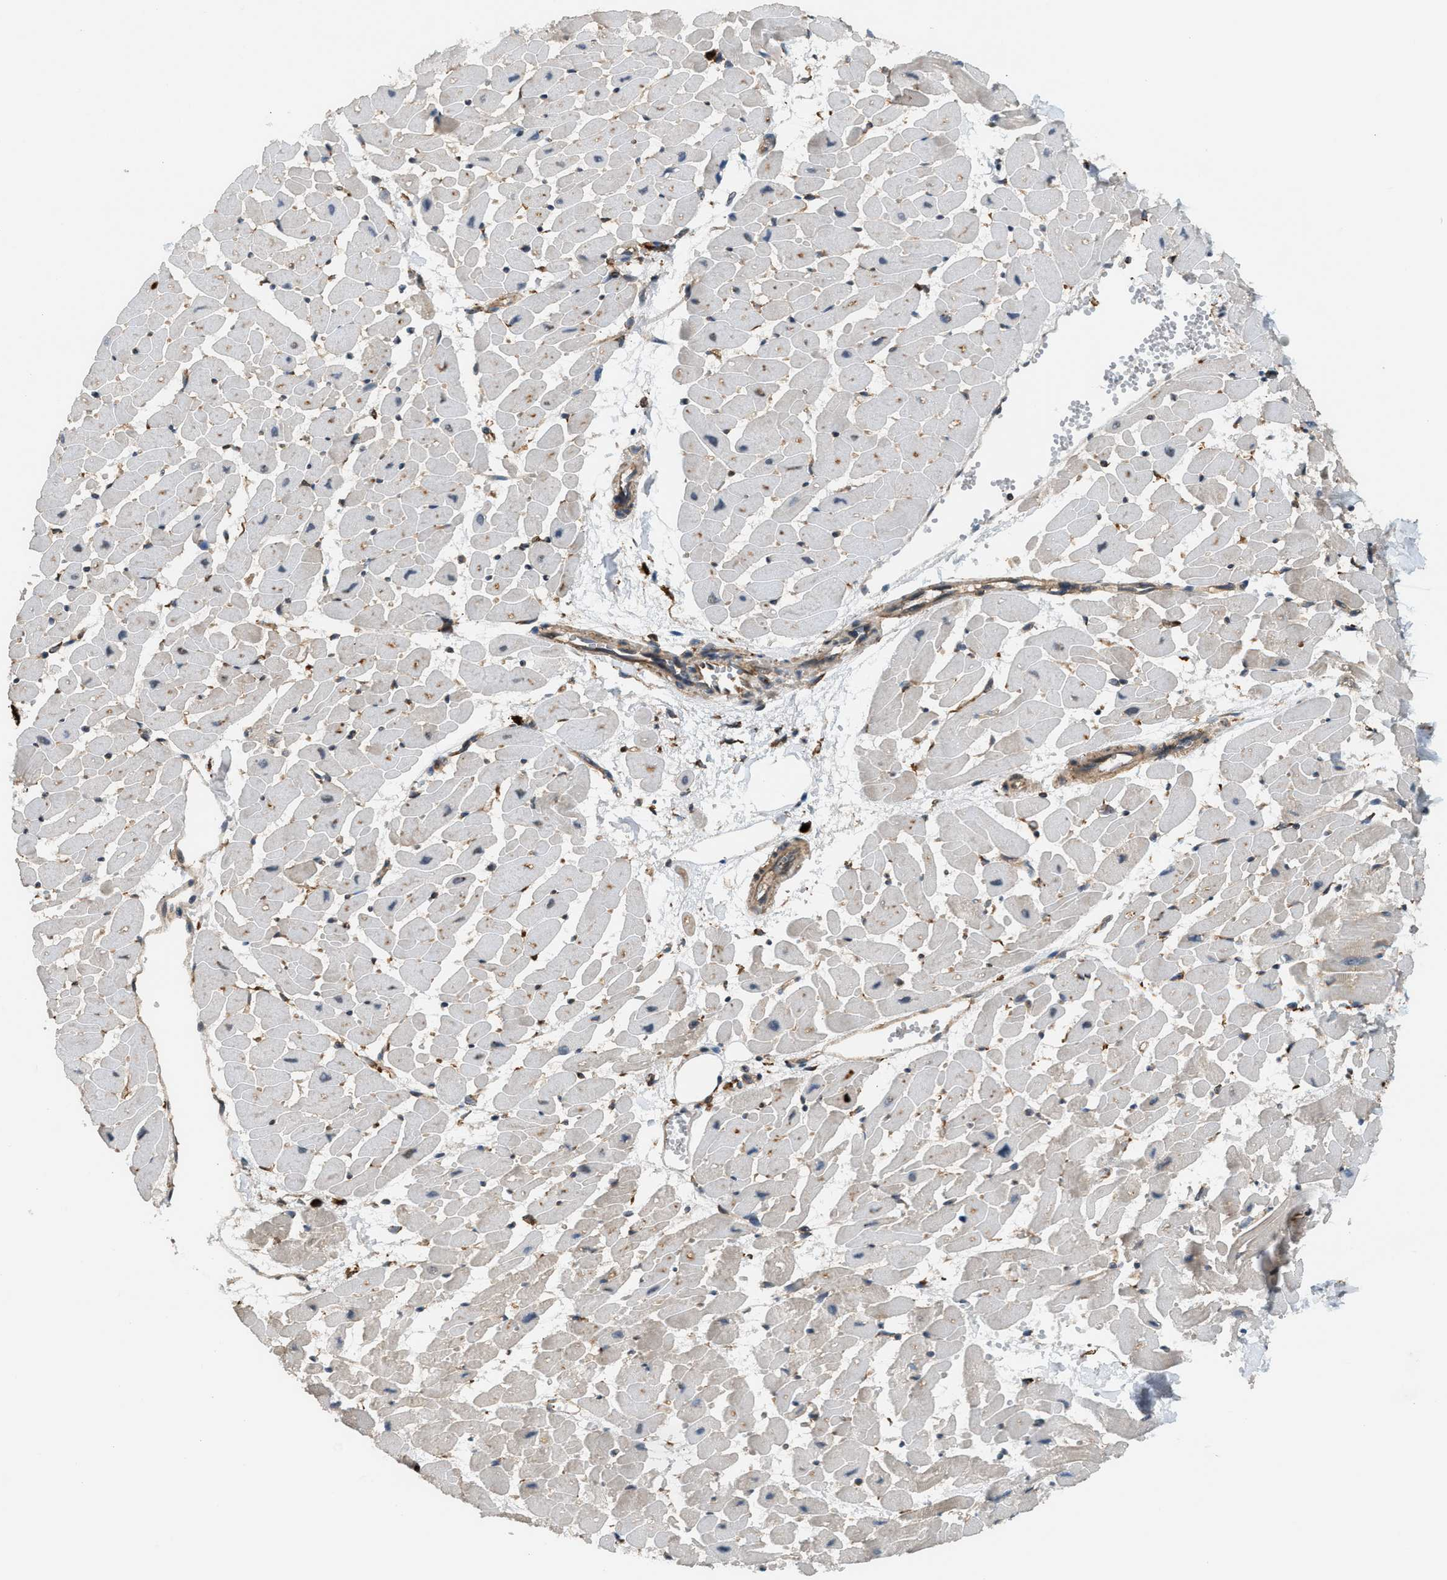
{"staining": {"intensity": "weak", "quantity": "<25%", "location": "cytoplasmic/membranous"}, "tissue": "heart muscle", "cell_type": "Cardiomyocytes", "image_type": "normal", "snomed": [{"axis": "morphology", "description": "Normal tissue, NOS"}, {"axis": "topography", "description": "Heart"}], "caption": "Immunohistochemical staining of unremarkable heart muscle demonstrates no significant staining in cardiomyocytes.", "gene": "BAIAP2L1", "patient": {"sex": "female", "age": 19}}